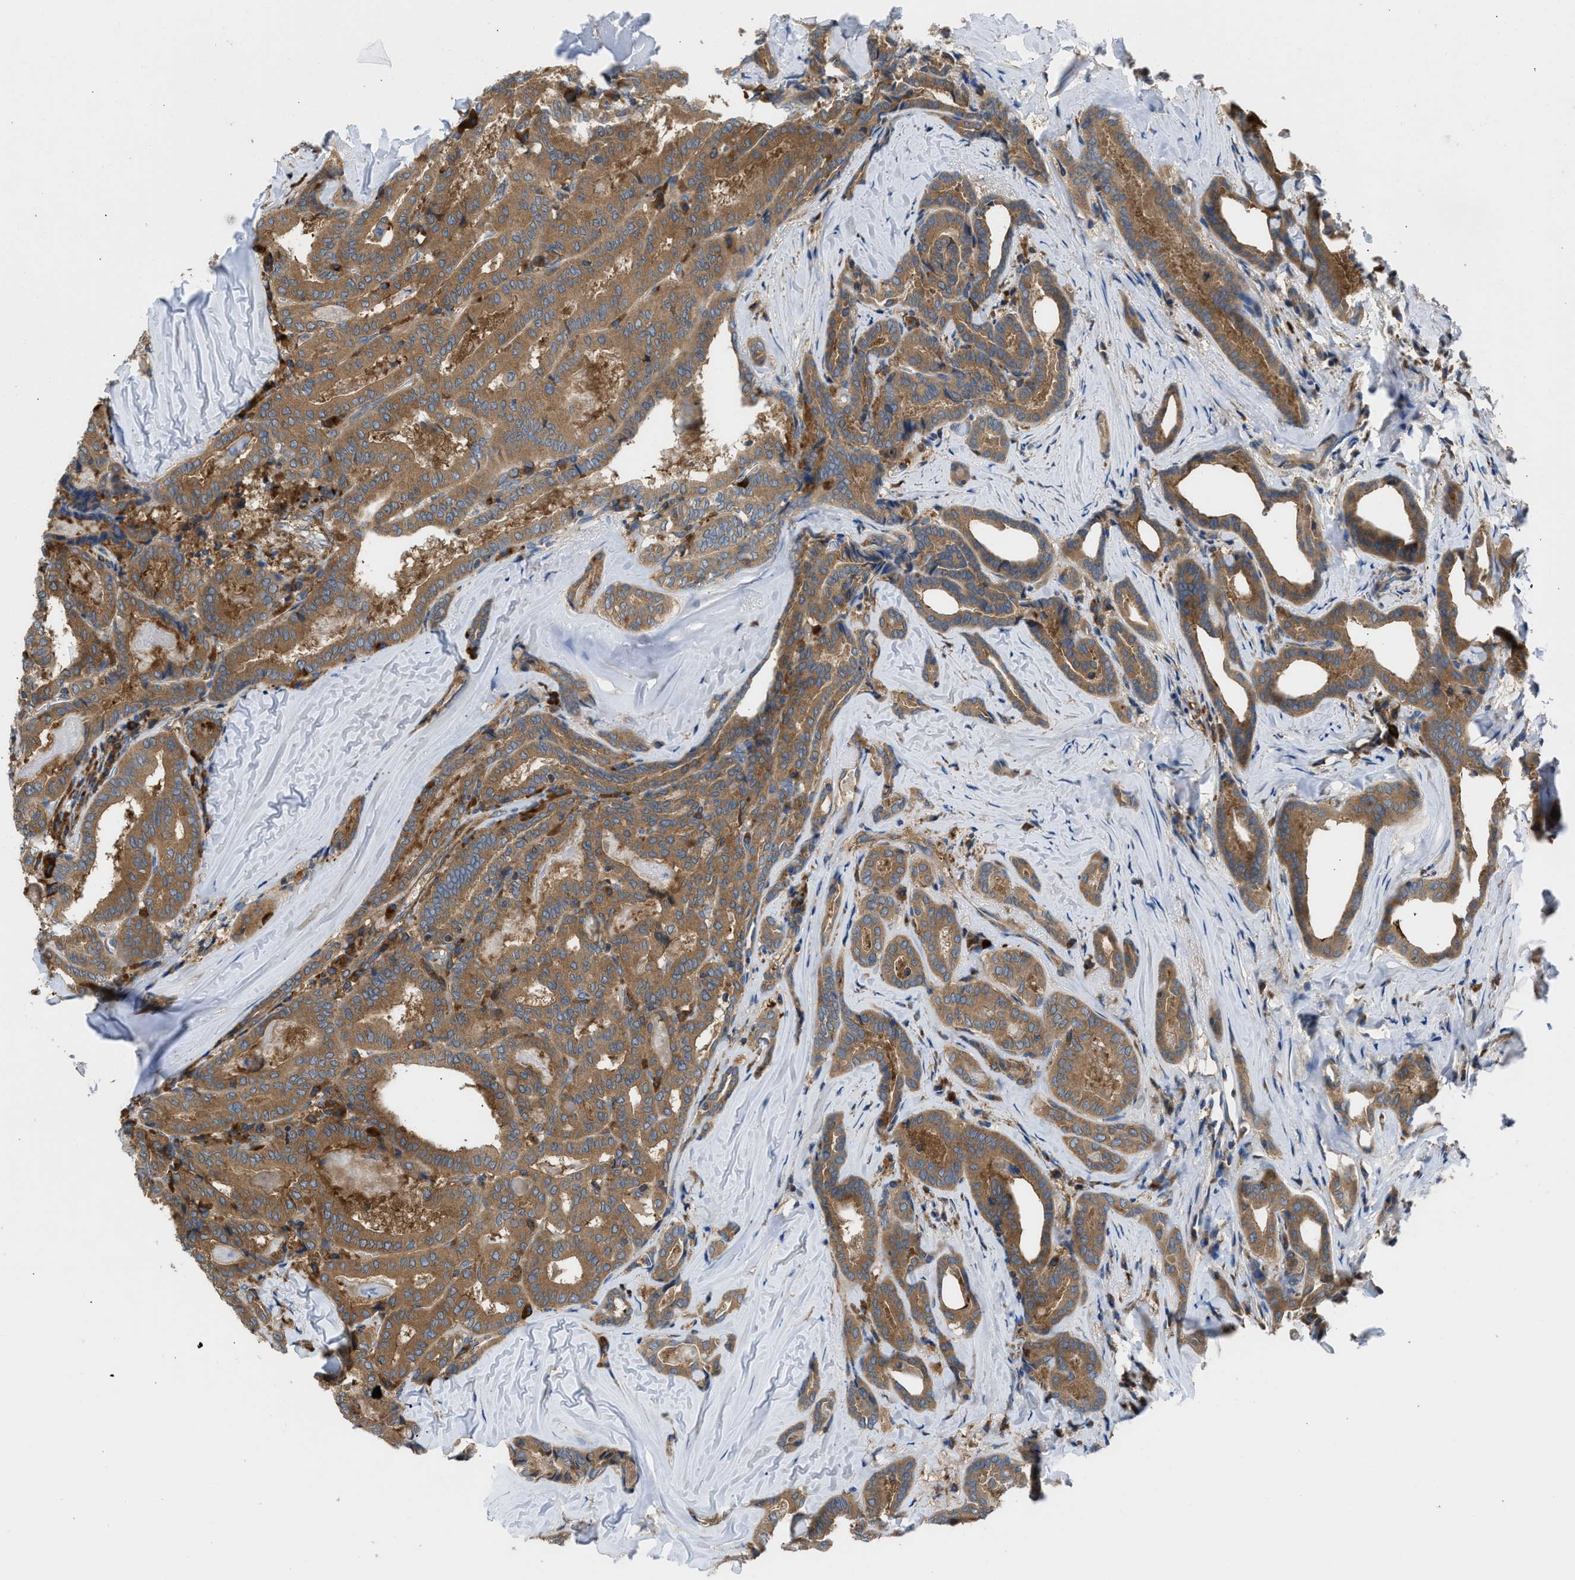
{"staining": {"intensity": "moderate", "quantity": ">75%", "location": "cytoplasmic/membranous"}, "tissue": "thyroid cancer", "cell_type": "Tumor cells", "image_type": "cancer", "snomed": [{"axis": "morphology", "description": "Papillary adenocarcinoma, NOS"}, {"axis": "topography", "description": "Thyroid gland"}], "caption": "Human thyroid cancer stained for a protein (brown) shows moderate cytoplasmic/membranous positive staining in about >75% of tumor cells.", "gene": "CHKB", "patient": {"sex": "female", "age": 42}}